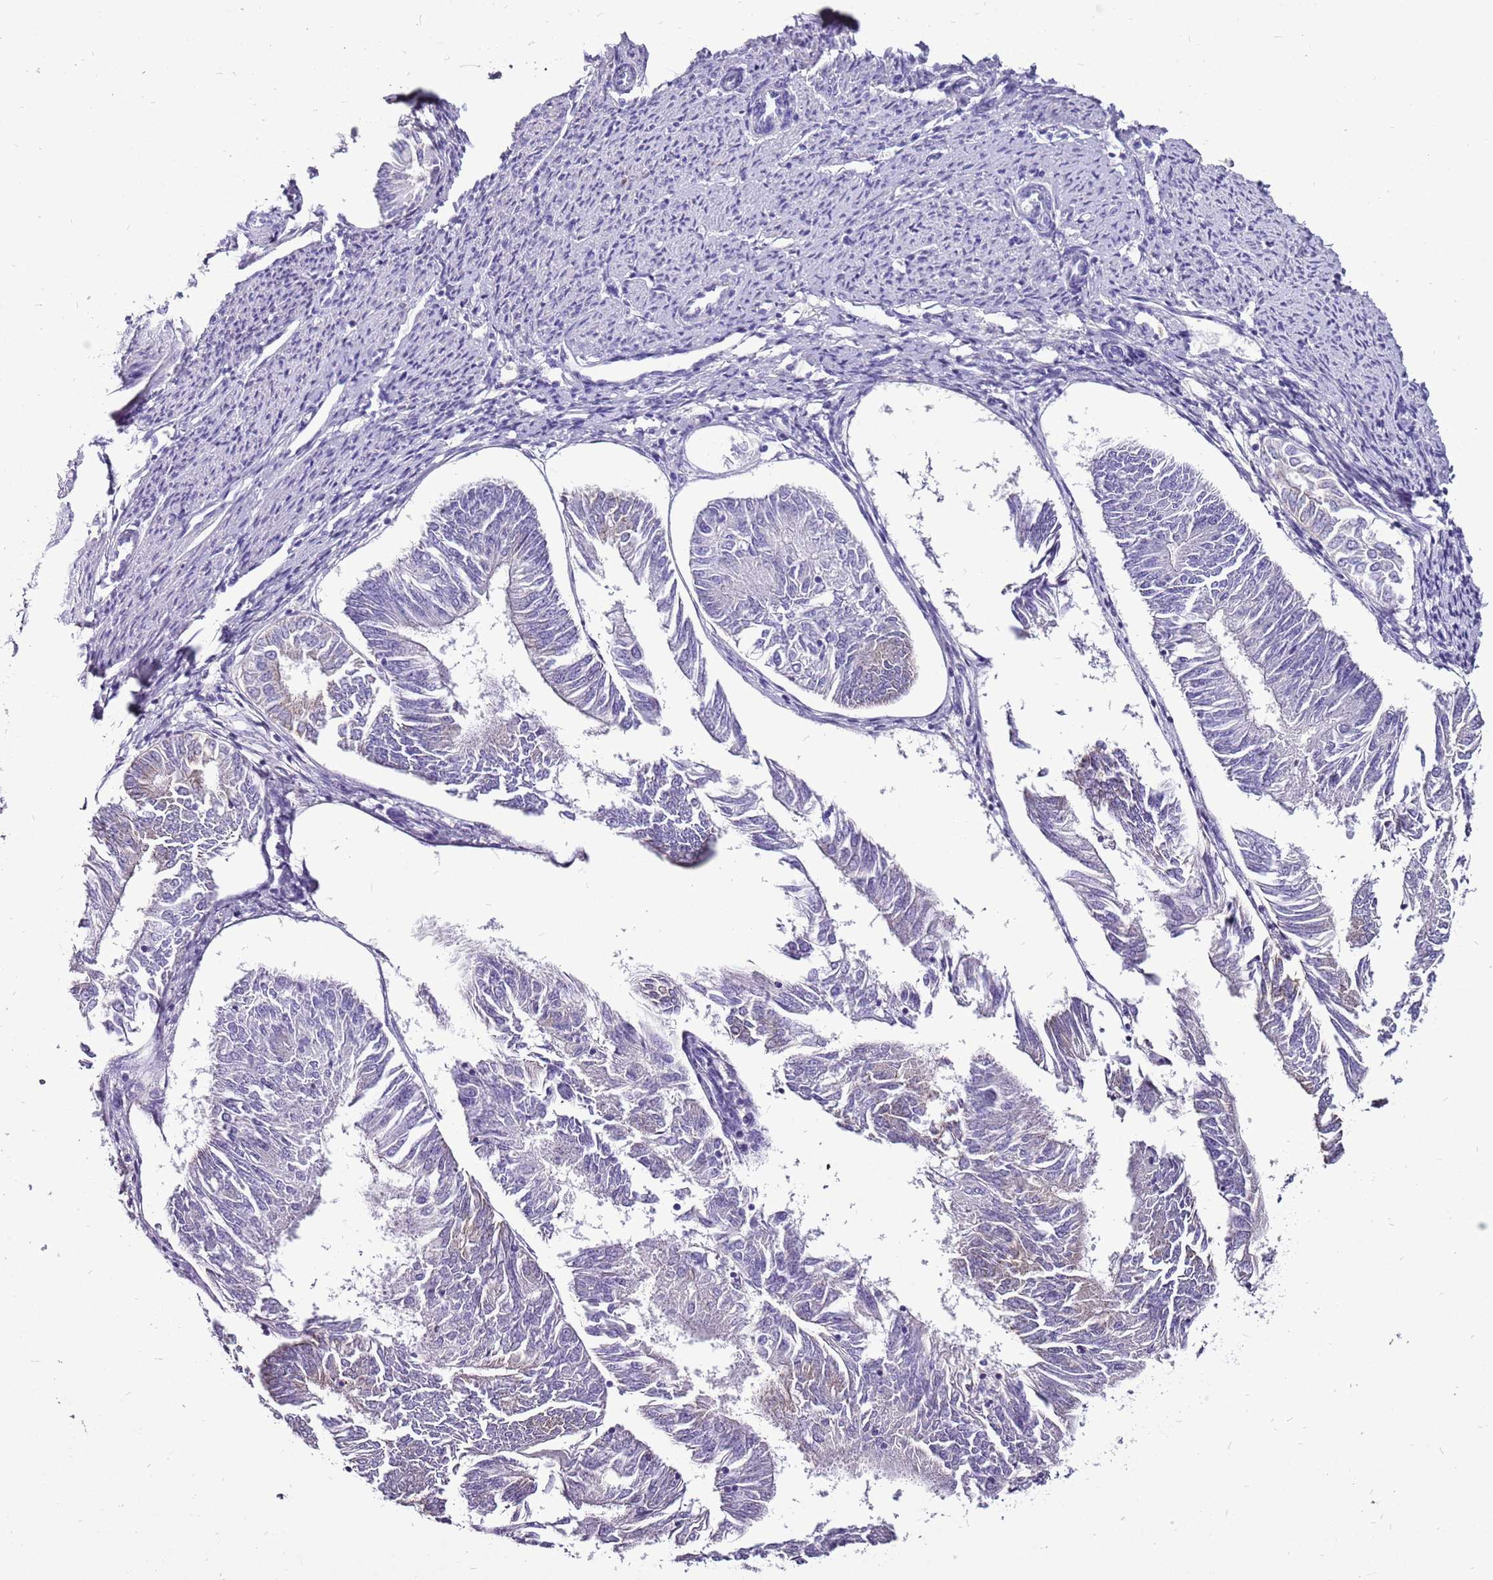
{"staining": {"intensity": "negative", "quantity": "none", "location": "none"}, "tissue": "endometrial cancer", "cell_type": "Tumor cells", "image_type": "cancer", "snomed": [{"axis": "morphology", "description": "Adenocarcinoma, NOS"}, {"axis": "topography", "description": "Endometrium"}], "caption": "Tumor cells show no significant protein staining in adenocarcinoma (endometrial).", "gene": "ACSS3", "patient": {"sex": "female", "age": 58}}